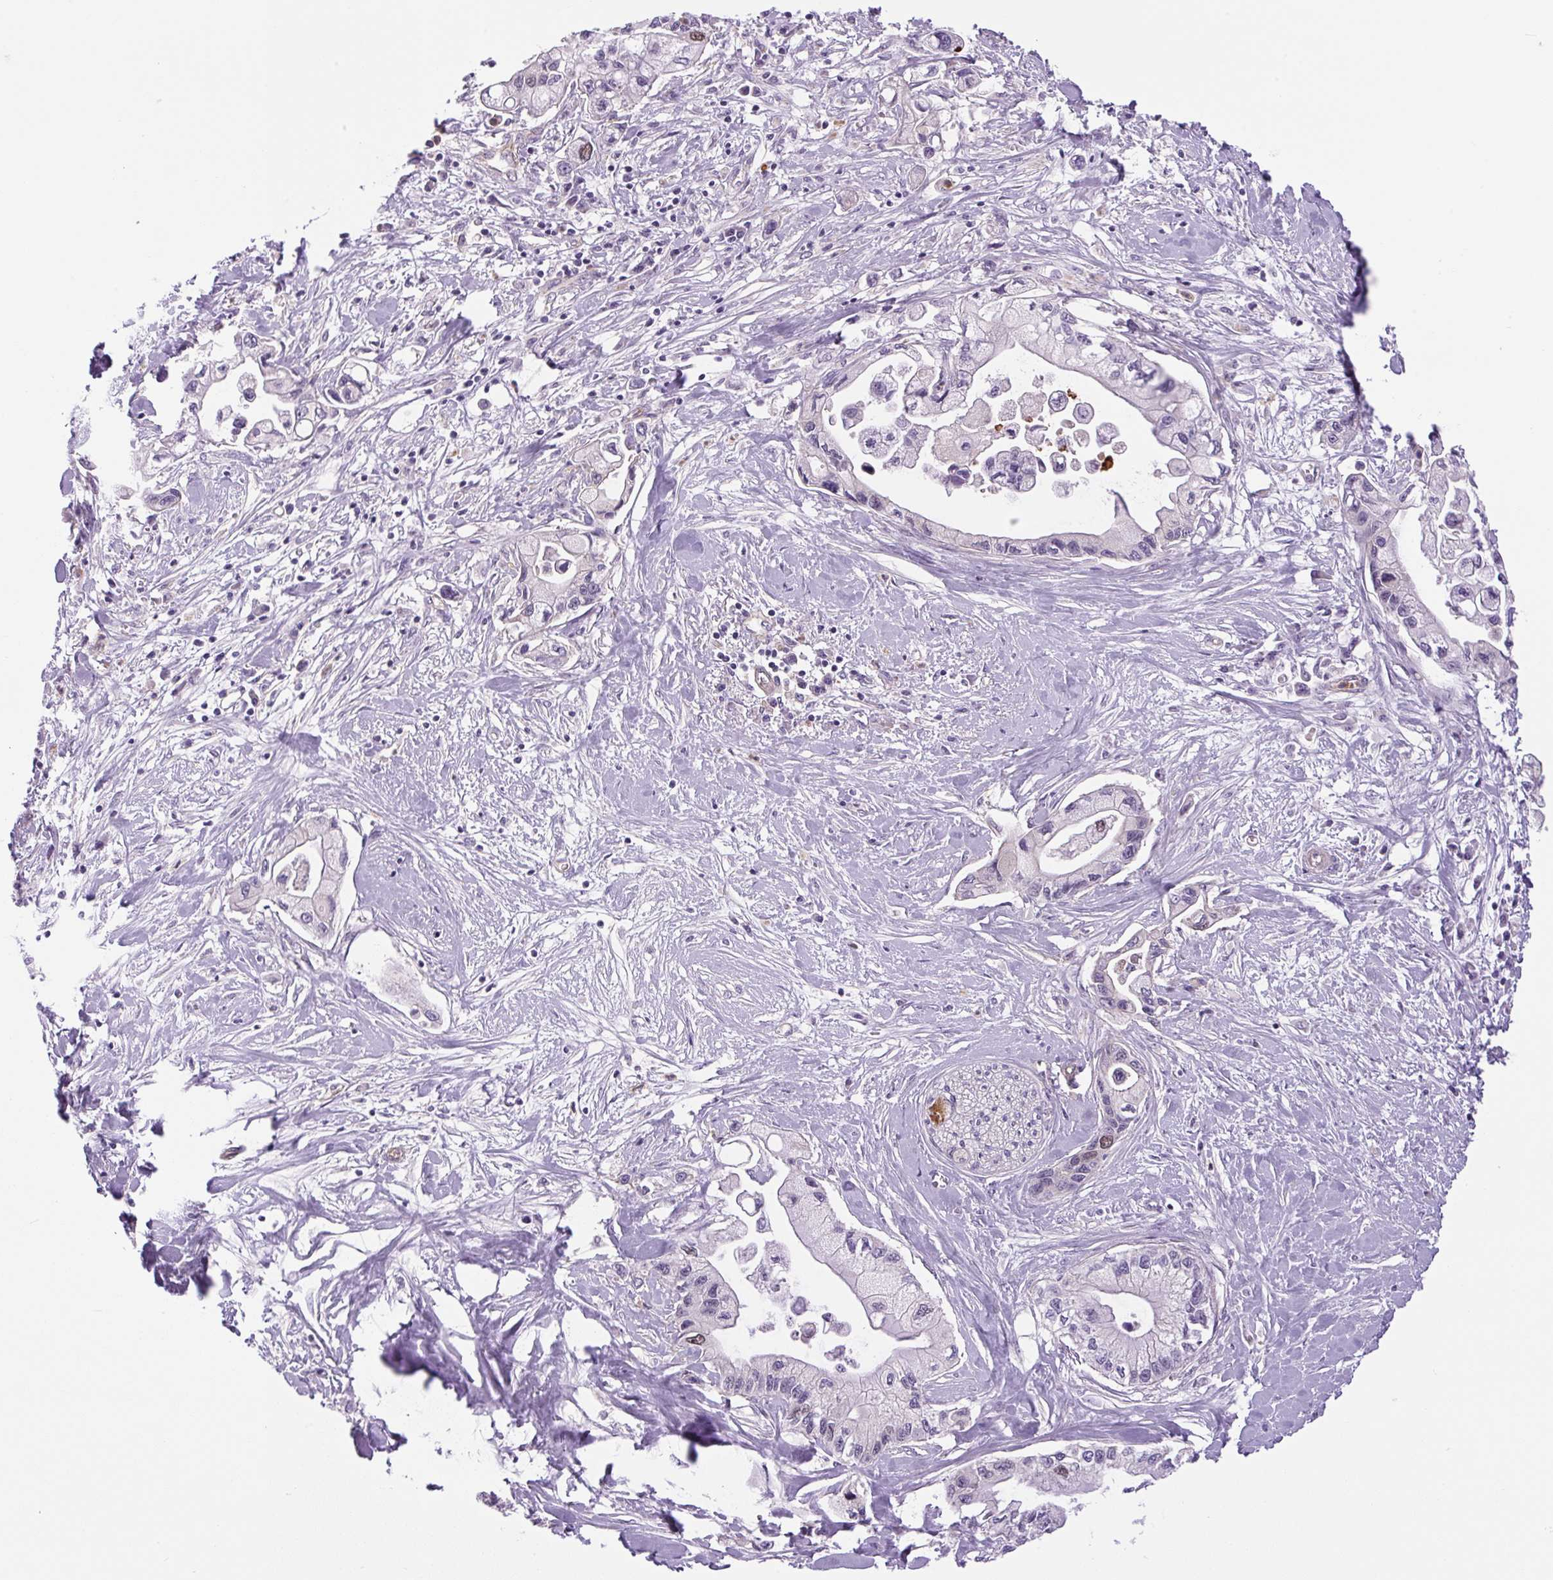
{"staining": {"intensity": "moderate", "quantity": "<25%", "location": "nuclear"}, "tissue": "pancreatic cancer", "cell_type": "Tumor cells", "image_type": "cancer", "snomed": [{"axis": "morphology", "description": "Adenocarcinoma, NOS"}, {"axis": "topography", "description": "Pancreas"}], "caption": "Approximately <25% of tumor cells in pancreatic cancer (adenocarcinoma) show moderate nuclear protein expression as visualized by brown immunohistochemical staining.", "gene": "KIFC1", "patient": {"sex": "male", "age": 61}}